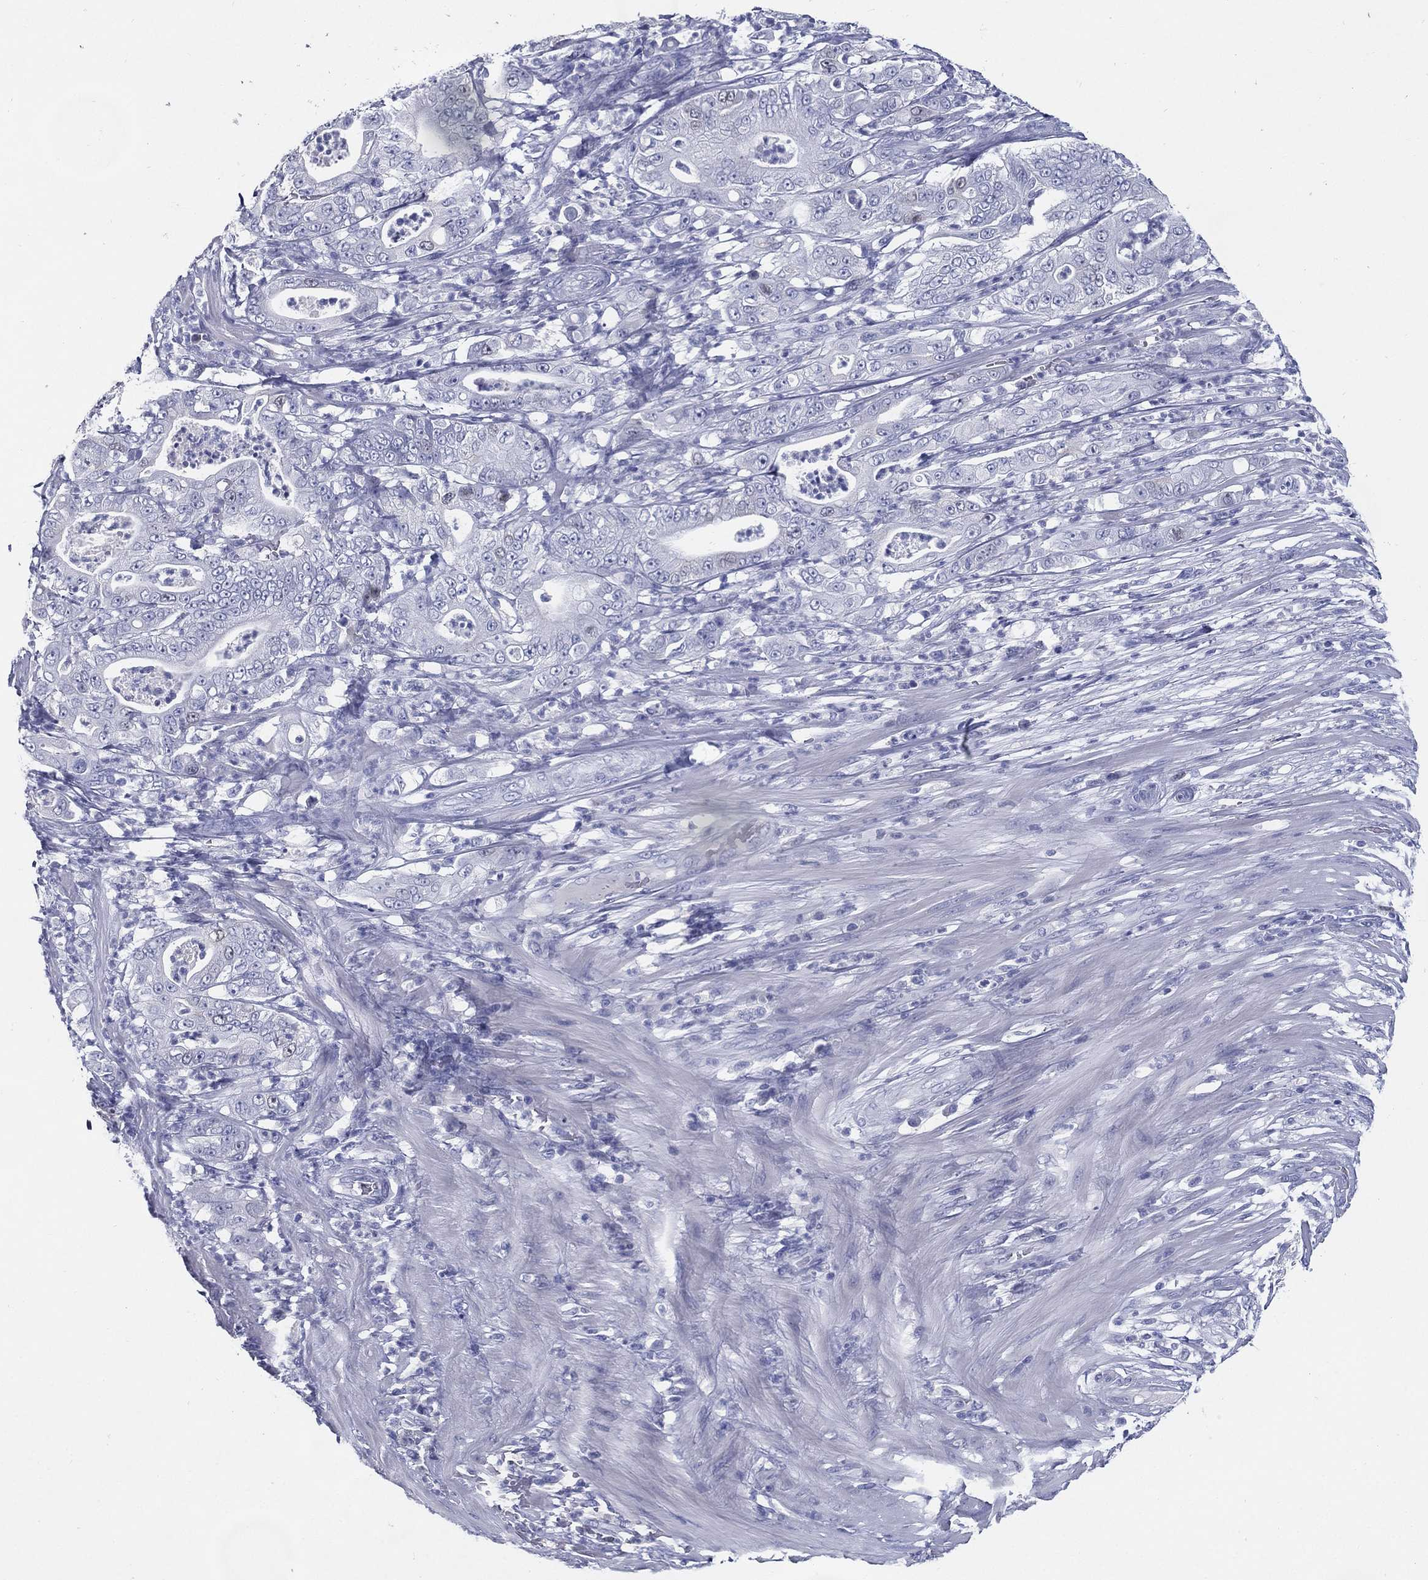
{"staining": {"intensity": "negative", "quantity": "none", "location": "none"}, "tissue": "pancreatic cancer", "cell_type": "Tumor cells", "image_type": "cancer", "snomed": [{"axis": "morphology", "description": "Adenocarcinoma, NOS"}, {"axis": "topography", "description": "Pancreas"}], "caption": "A high-resolution micrograph shows IHC staining of adenocarcinoma (pancreatic), which reveals no significant expression in tumor cells. (Brightfield microscopy of DAB (3,3'-diaminobenzidine) immunohistochemistry (IHC) at high magnification).", "gene": "KIF2C", "patient": {"sex": "male", "age": 71}}